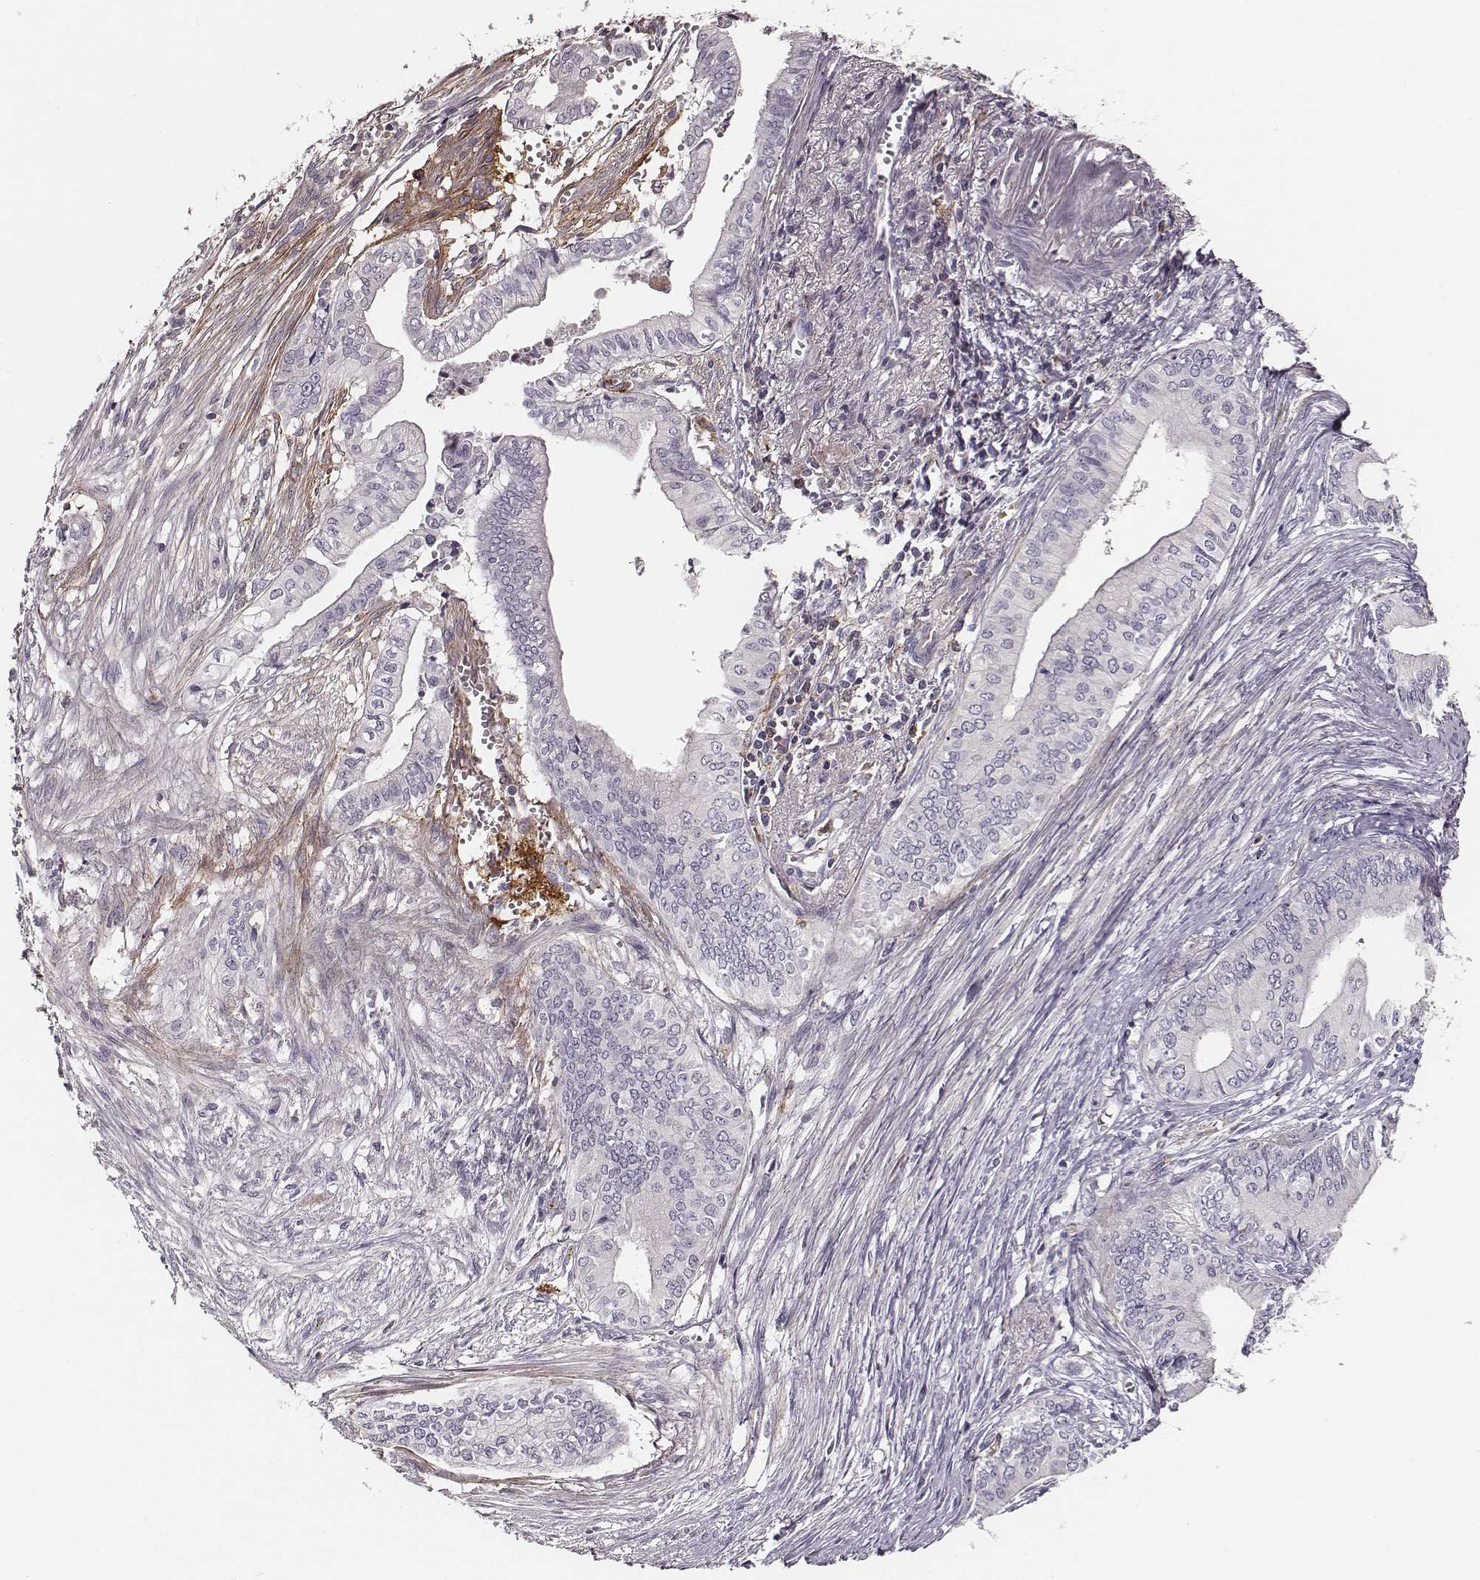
{"staining": {"intensity": "negative", "quantity": "none", "location": "none"}, "tissue": "pancreatic cancer", "cell_type": "Tumor cells", "image_type": "cancer", "snomed": [{"axis": "morphology", "description": "Adenocarcinoma, NOS"}, {"axis": "topography", "description": "Pancreas"}], "caption": "Immunohistochemistry image of neoplastic tissue: human adenocarcinoma (pancreatic) stained with DAB demonstrates no significant protein staining in tumor cells.", "gene": "ZYX", "patient": {"sex": "female", "age": 61}}